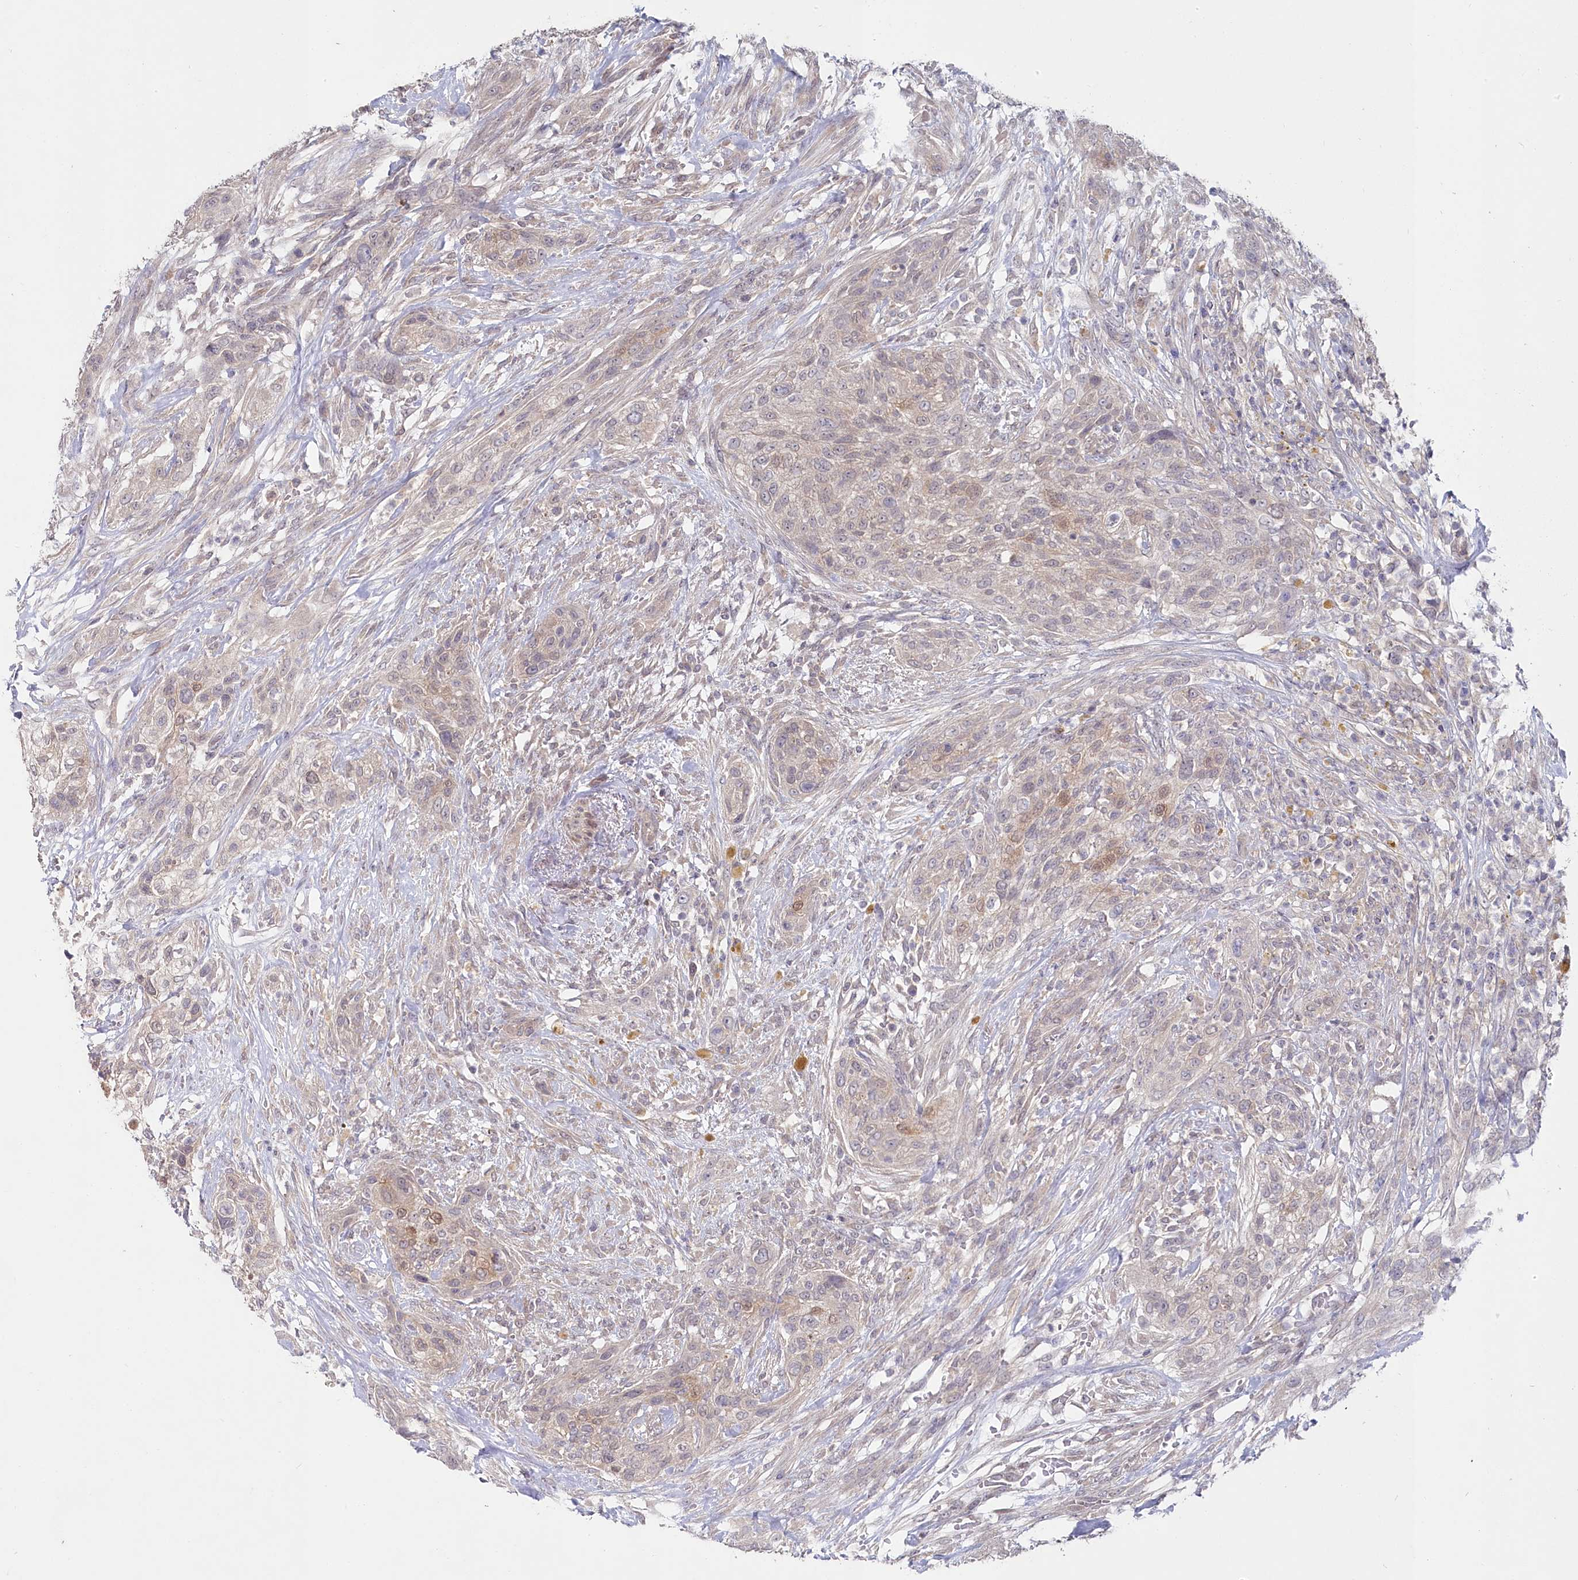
{"staining": {"intensity": "negative", "quantity": "none", "location": "none"}, "tissue": "urothelial cancer", "cell_type": "Tumor cells", "image_type": "cancer", "snomed": [{"axis": "morphology", "description": "Urothelial carcinoma, High grade"}, {"axis": "topography", "description": "Urinary bladder"}], "caption": "Human urothelial cancer stained for a protein using immunohistochemistry shows no expression in tumor cells.", "gene": "AAMDC", "patient": {"sex": "male", "age": 35}}